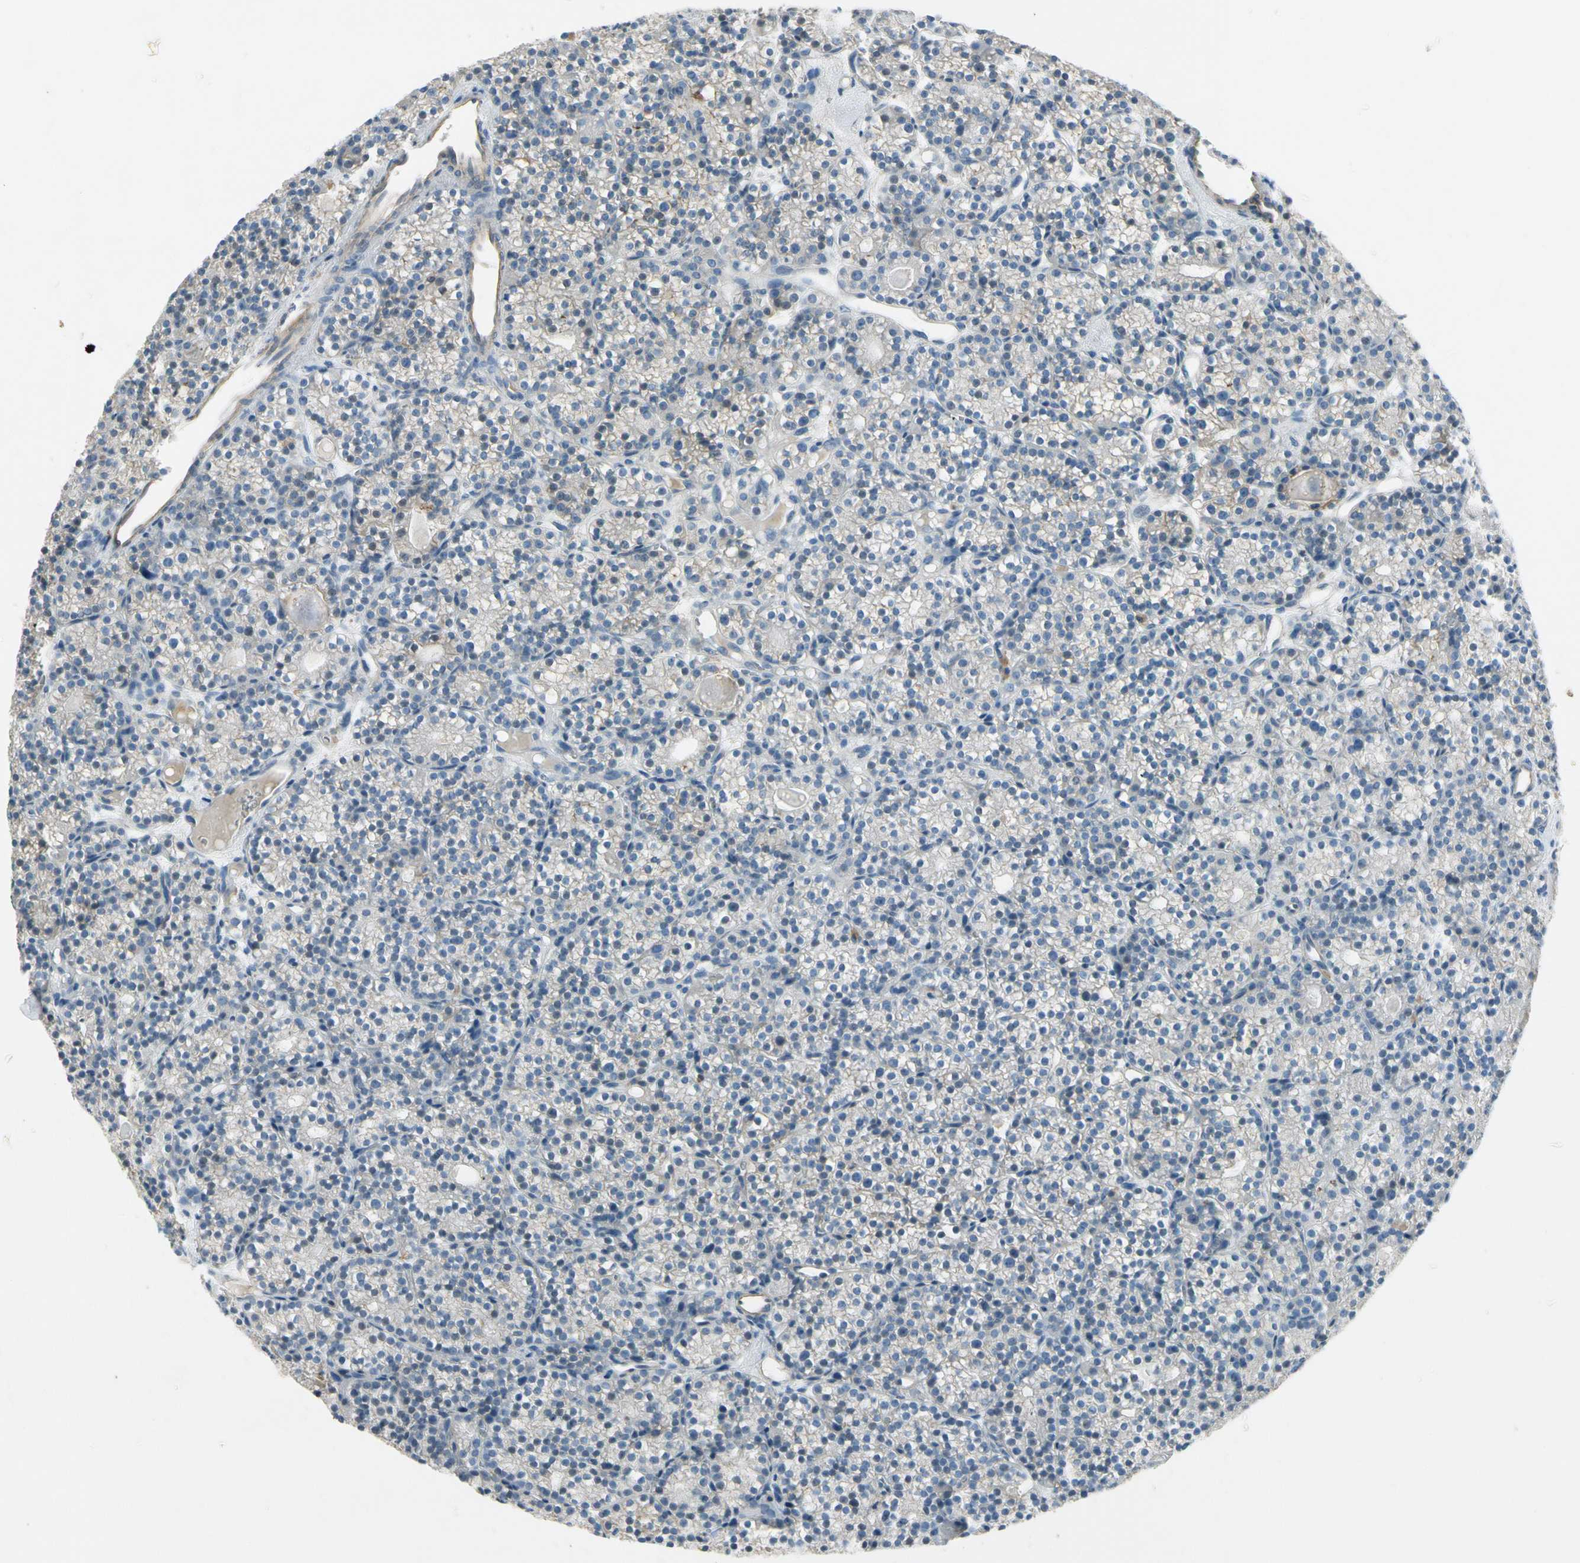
{"staining": {"intensity": "moderate", "quantity": "25%-75%", "location": "cytoplasmic/membranous"}, "tissue": "parathyroid gland", "cell_type": "Glandular cells", "image_type": "normal", "snomed": [{"axis": "morphology", "description": "Normal tissue, NOS"}, {"axis": "topography", "description": "Parathyroid gland"}], "caption": "Immunohistochemistry micrograph of unremarkable human parathyroid gland stained for a protein (brown), which reveals medium levels of moderate cytoplasmic/membranous staining in about 25%-75% of glandular cells.", "gene": "ITGA3", "patient": {"sex": "female", "age": 64}}